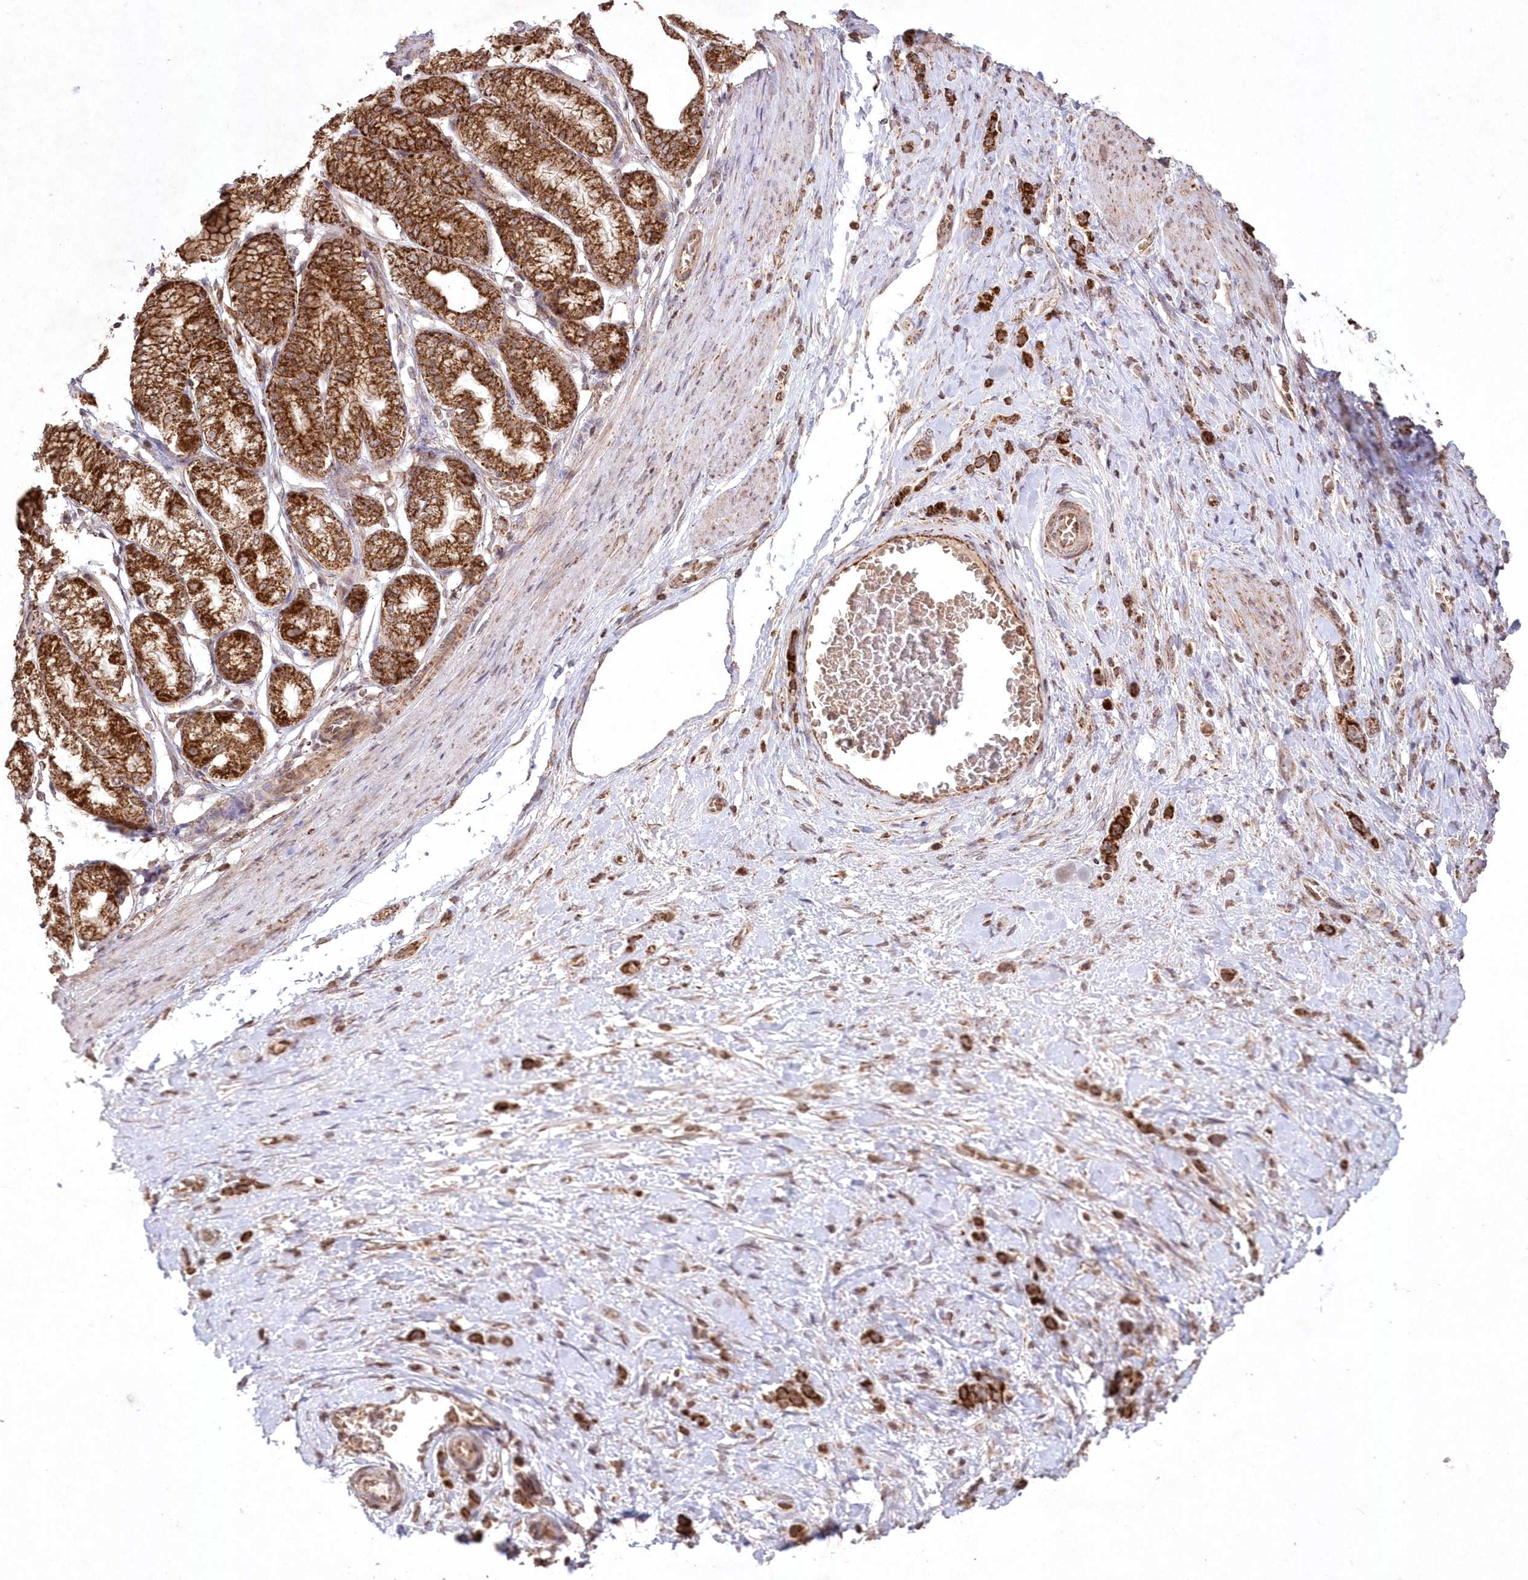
{"staining": {"intensity": "strong", "quantity": ">75%", "location": "cytoplasmic/membranous"}, "tissue": "stomach cancer", "cell_type": "Tumor cells", "image_type": "cancer", "snomed": [{"axis": "morphology", "description": "Adenocarcinoma, NOS"}, {"axis": "topography", "description": "Stomach"}], "caption": "This photomicrograph shows stomach cancer (adenocarcinoma) stained with IHC to label a protein in brown. The cytoplasmic/membranous of tumor cells show strong positivity for the protein. Nuclei are counter-stained blue.", "gene": "LRPPRC", "patient": {"sex": "female", "age": 65}}